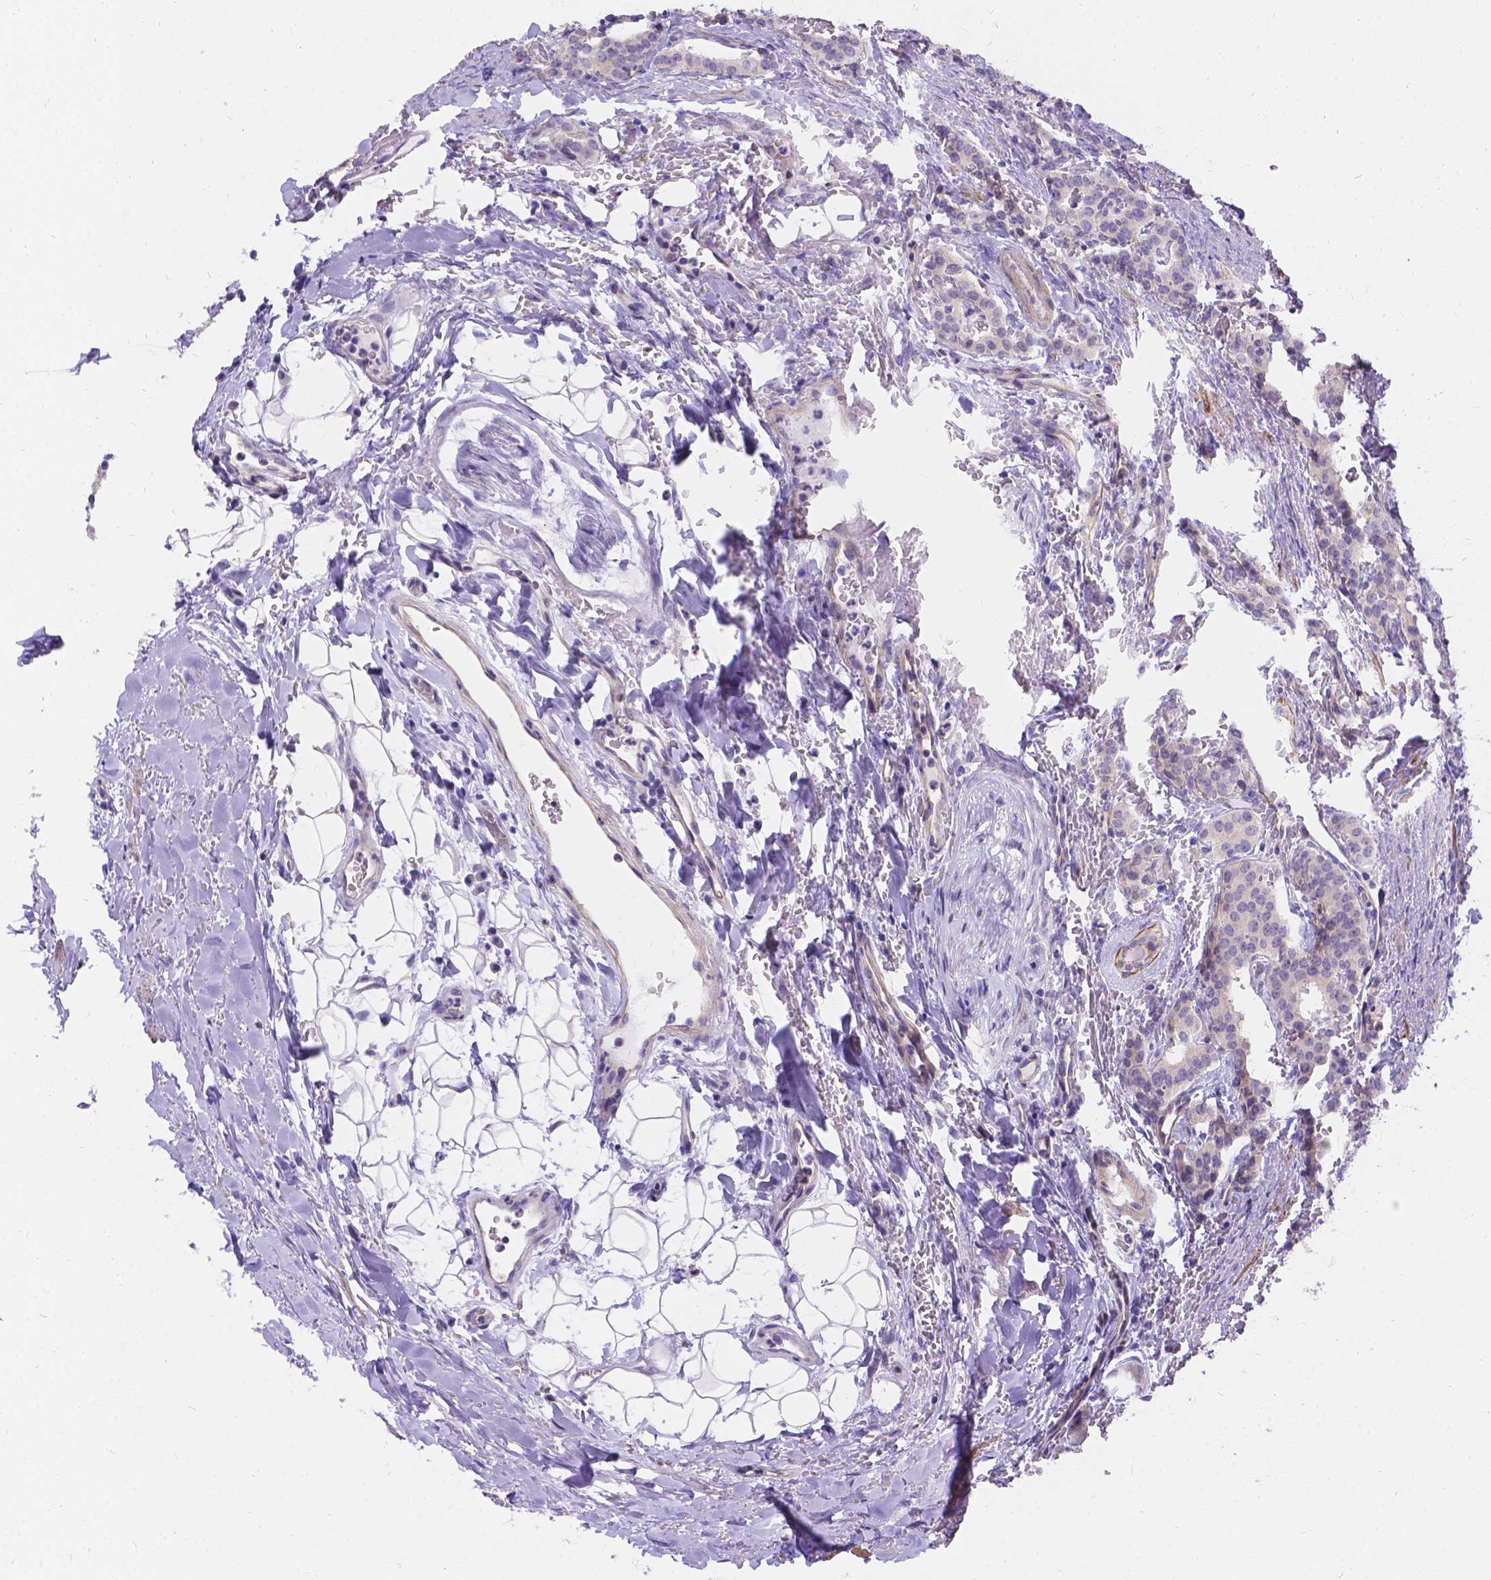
{"staining": {"intensity": "negative", "quantity": "none", "location": "none"}, "tissue": "carcinoid", "cell_type": "Tumor cells", "image_type": "cancer", "snomed": [{"axis": "morphology", "description": "Carcinoid, malignant, NOS"}, {"axis": "topography", "description": "Lung"}], "caption": "Immunohistochemistry (IHC) histopathology image of neoplastic tissue: human carcinoid stained with DAB exhibits no significant protein positivity in tumor cells.", "gene": "PALS1", "patient": {"sex": "female", "age": 46}}